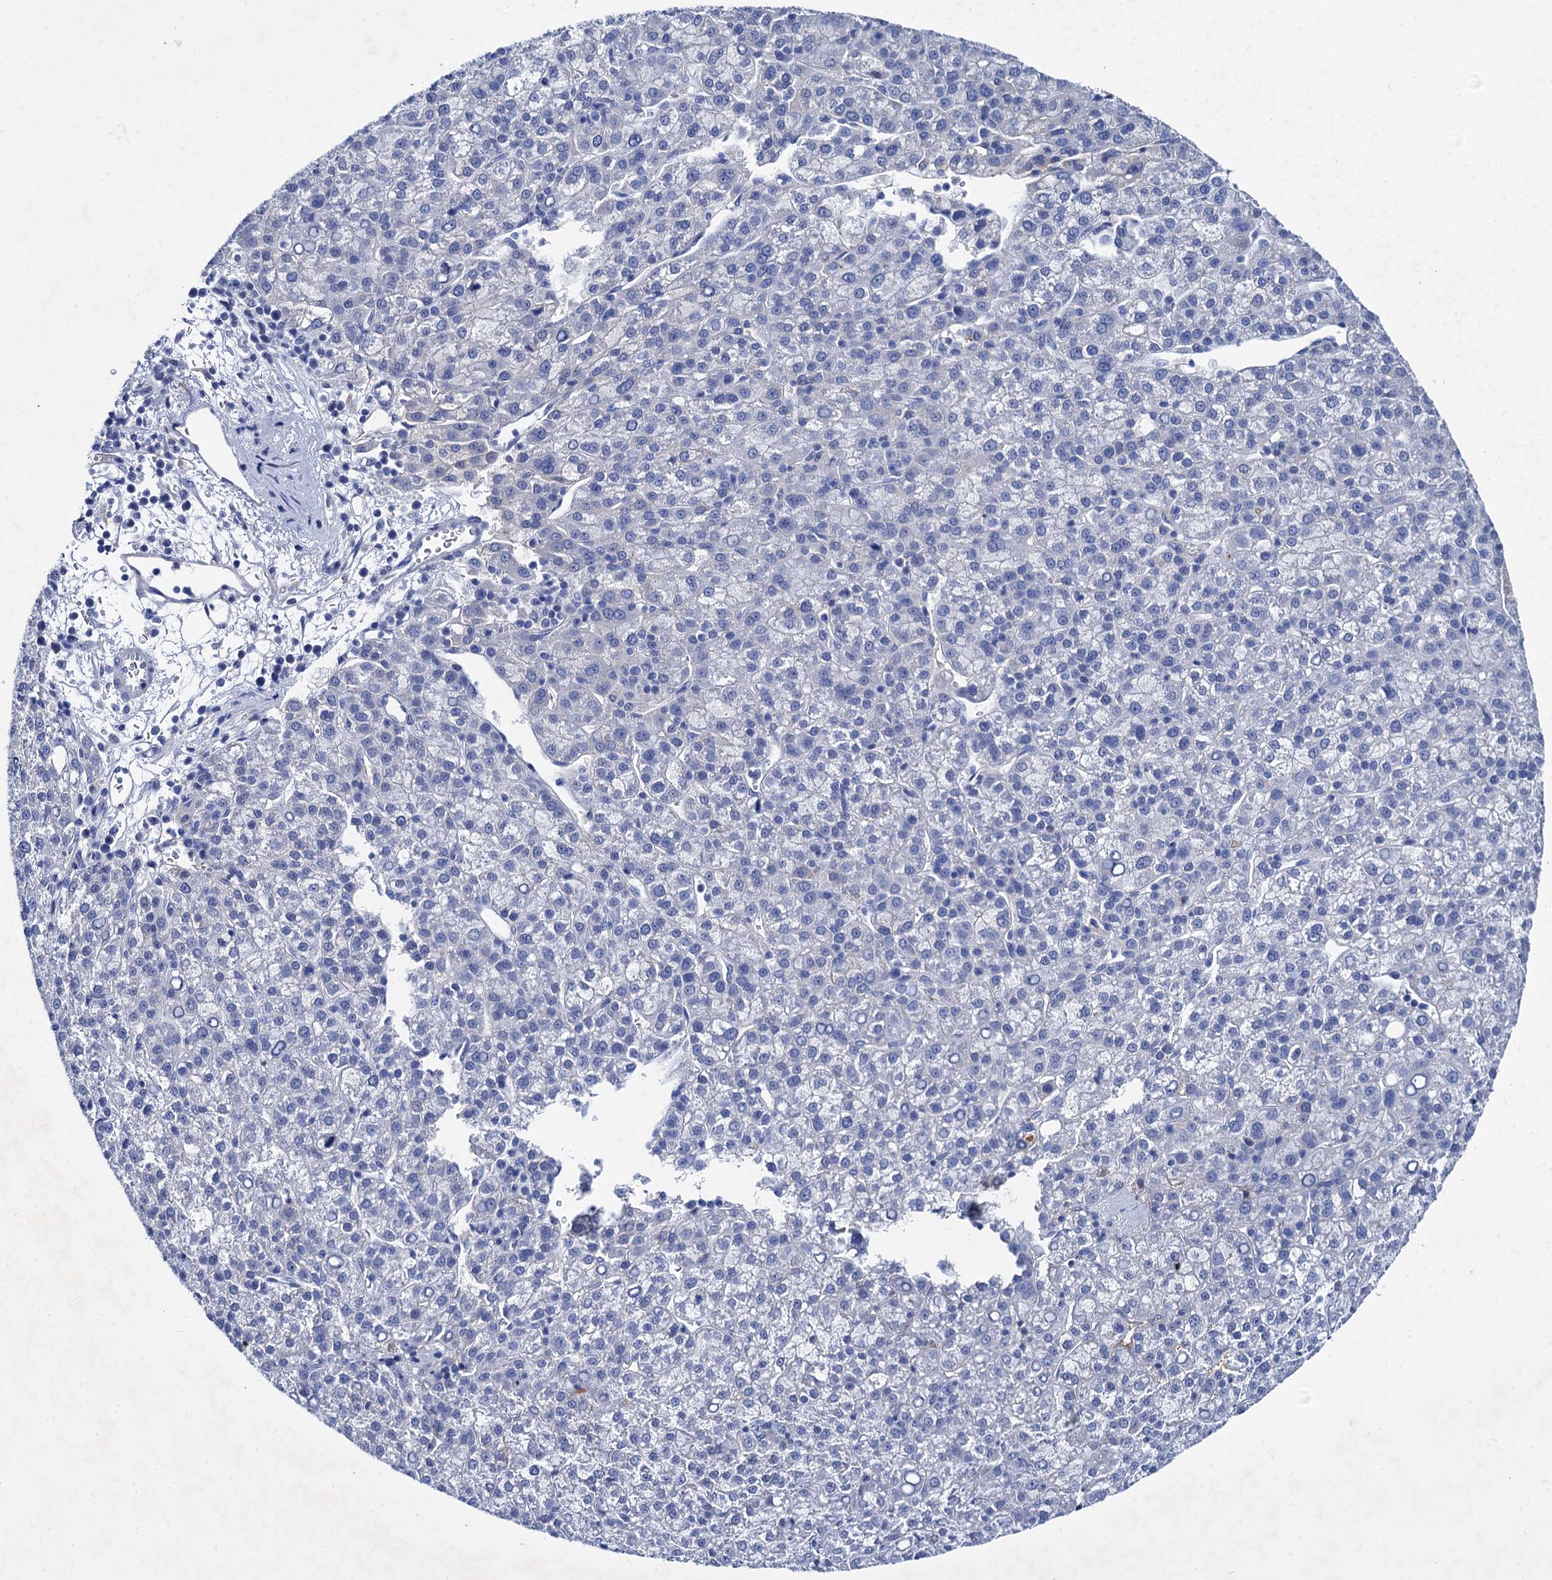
{"staining": {"intensity": "negative", "quantity": "none", "location": "none"}, "tissue": "liver cancer", "cell_type": "Tumor cells", "image_type": "cancer", "snomed": [{"axis": "morphology", "description": "Carcinoma, Hepatocellular, NOS"}, {"axis": "topography", "description": "Liver"}], "caption": "Immunohistochemical staining of human liver hepatocellular carcinoma exhibits no significant positivity in tumor cells.", "gene": "TMEM72", "patient": {"sex": "female", "age": 58}}